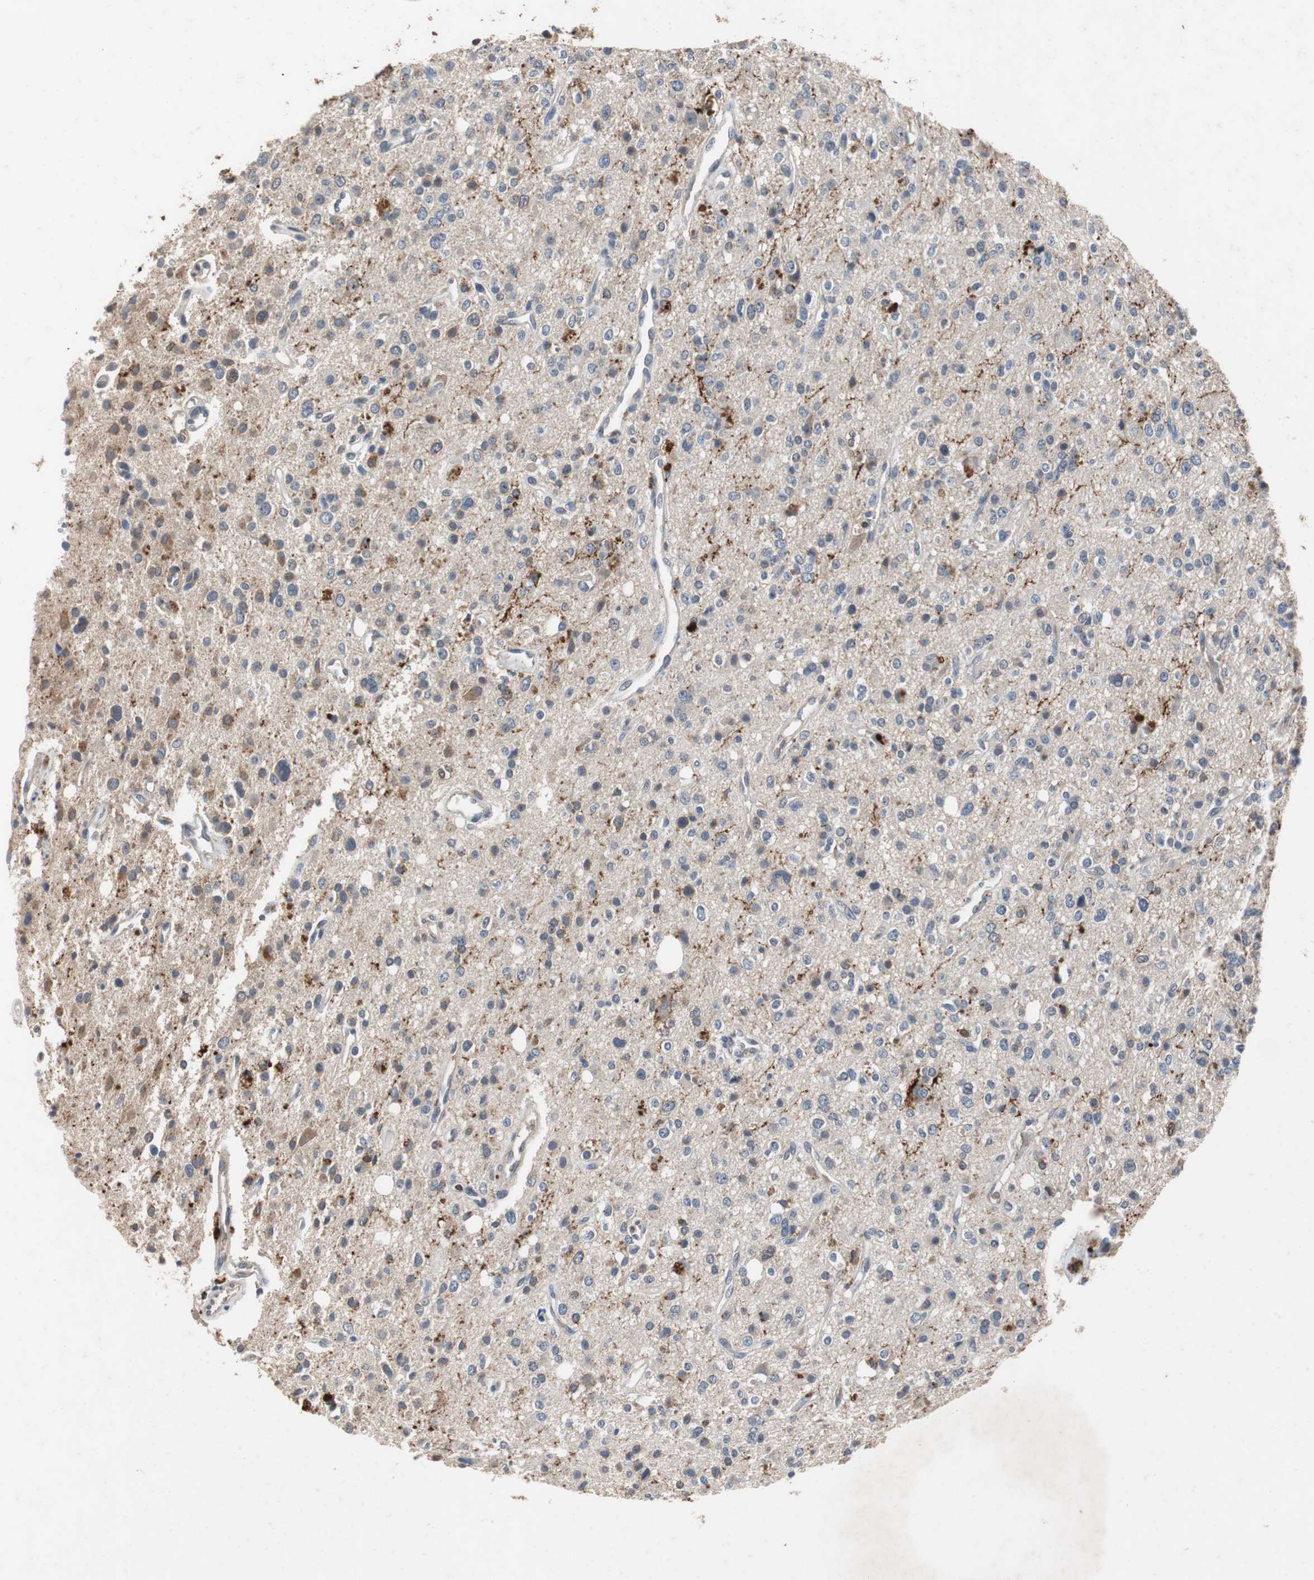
{"staining": {"intensity": "moderate", "quantity": "<25%", "location": "cytoplasmic/membranous"}, "tissue": "glioma", "cell_type": "Tumor cells", "image_type": "cancer", "snomed": [{"axis": "morphology", "description": "Glioma, malignant, High grade"}, {"axis": "topography", "description": "Brain"}], "caption": "Immunohistochemistry of glioma reveals low levels of moderate cytoplasmic/membranous staining in approximately <25% of tumor cells. (DAB IHC, brown staining for protein, blue staining for nuclei).", "gene": "CALB2", "patient": {"sex": "male", "age": 47}}